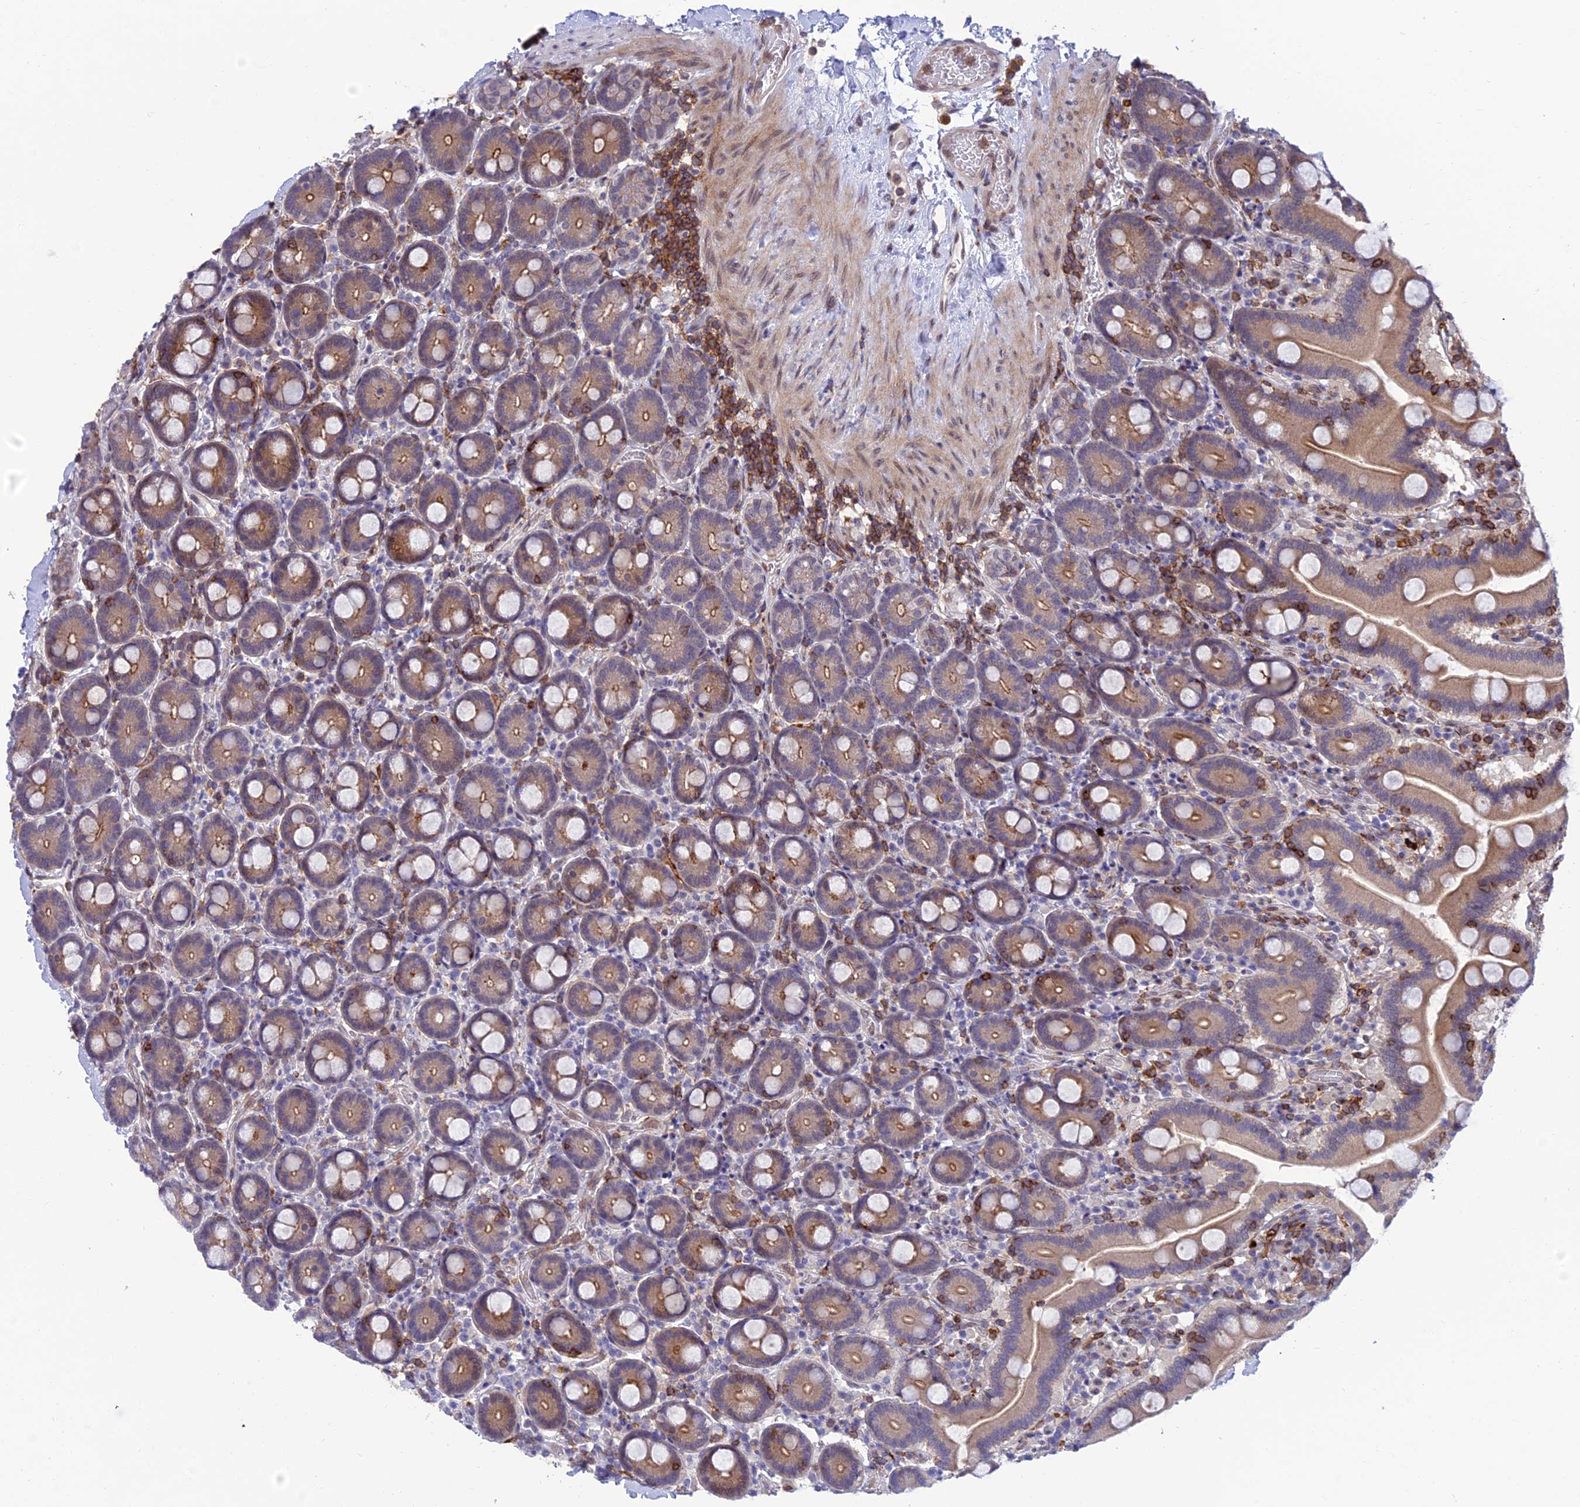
{"staining": {"intensity": "weak", "quantity": "25%-75%", "location": "cytoplasmic/membranous"}, "tissue": "duodenum", "cell_type": "Glandular cells", "image_type": "normal", "snomed": [{"axis": "morphology", "description": "Normal tissue, NOS"}, {"axis": "topography", "description": "Duodenum"}], "caption": "Protein expression analysis of unremarkable duodenum reveals weak cytoplasmic/membranous positivity in approximately 25%-75% of glandular cells. (DAB = brown stain, brightfield microscopy at high magnification).", "gene": "FAM76A", "patient": {"sex": "male", "age": 55}}